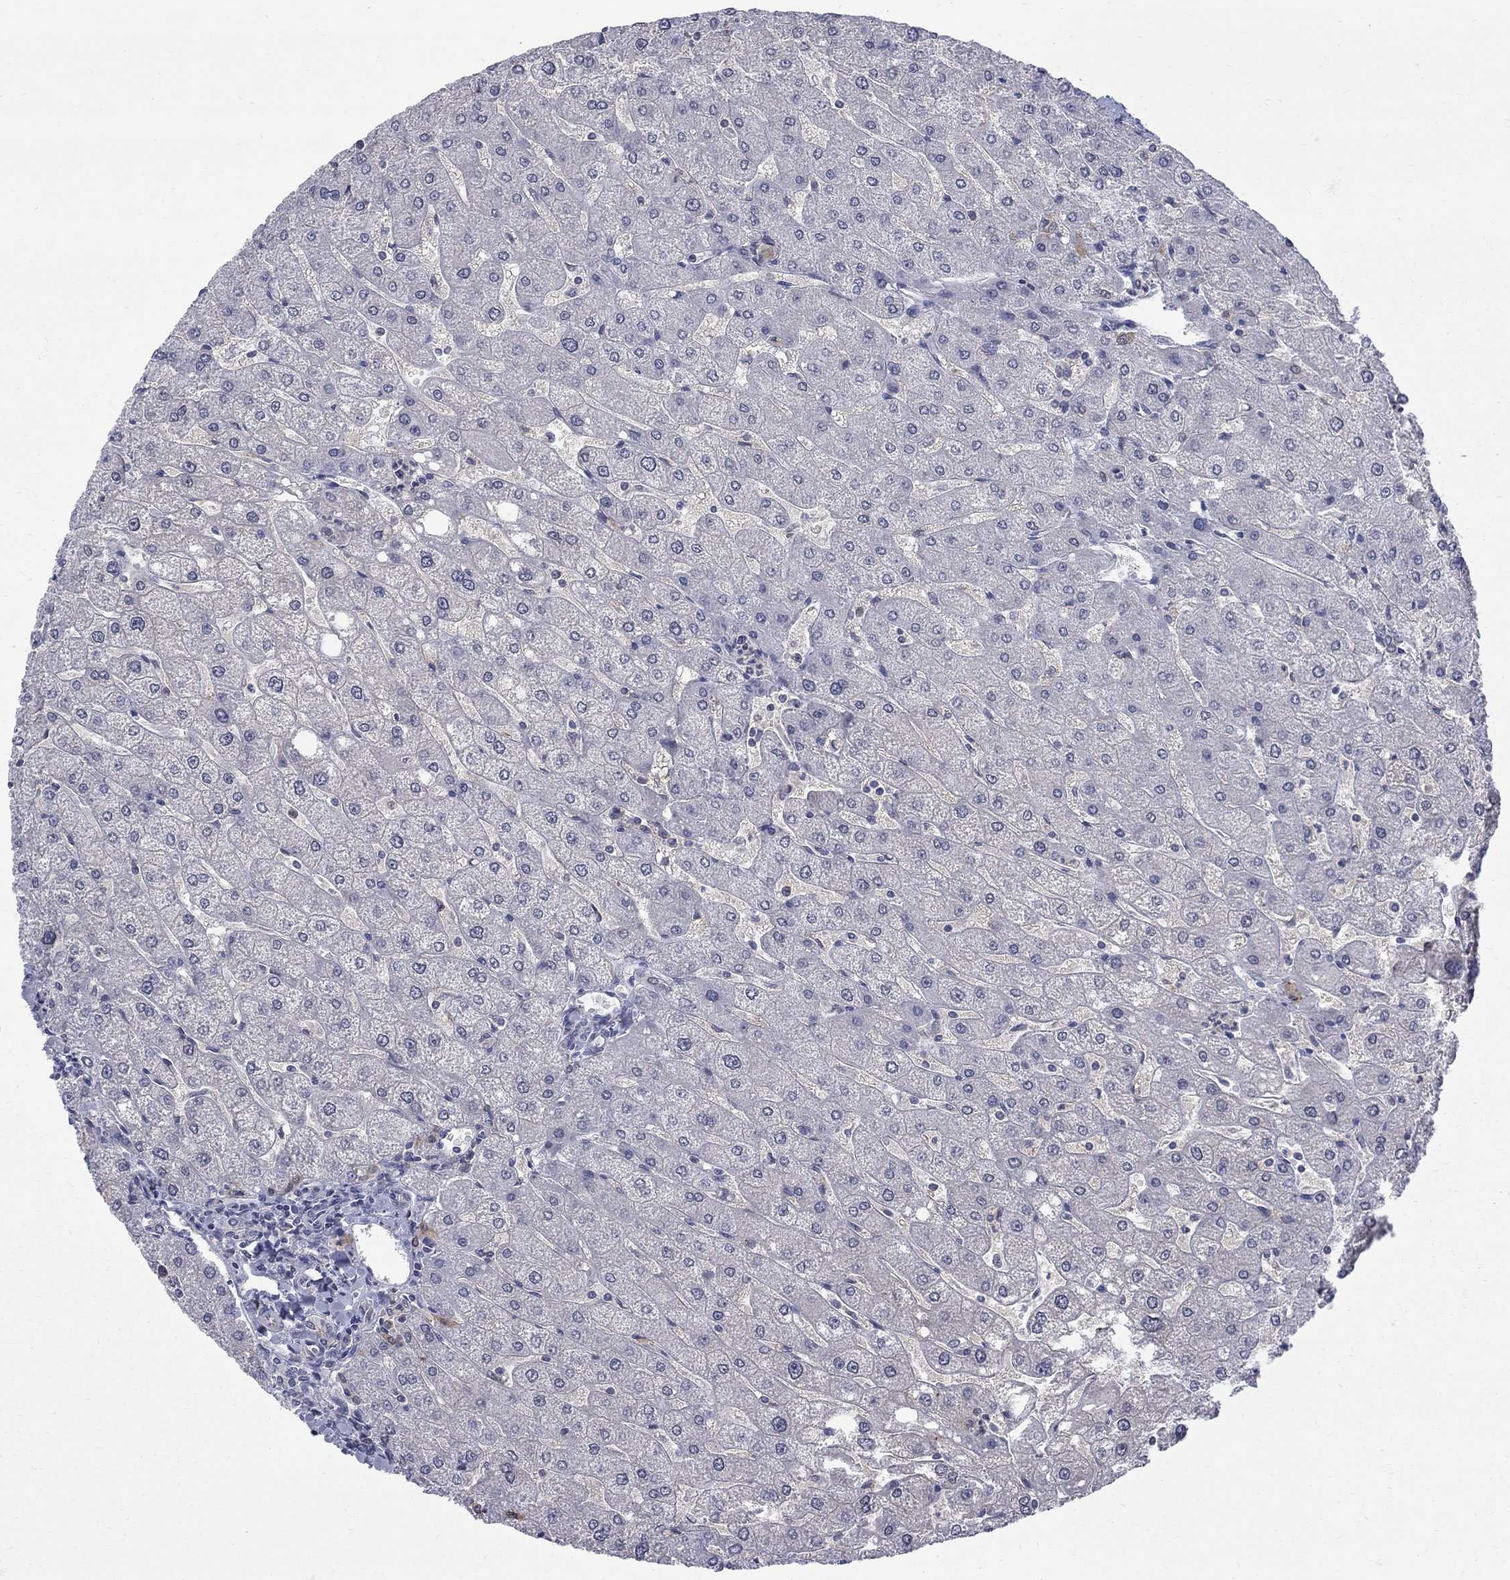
{"staining": {"intensity": "negative", "quantity": "none", "location": "none"}, "tissue": "liver", "cell_type": "Cholangiocytes", "image_type": "normal", "snomed": [{"axis": "morphology", "description": "Normal tissue, NOS"}, {"axis": "topography", "description": "Liver"}], "caption": "A photomicrograph of liver stained for a protein reveals no brown staining in cholangiocytes. Nuclei are stained in blue.", "gene": "HKDC1", "patient": {"sex": "male", "age": 67}}